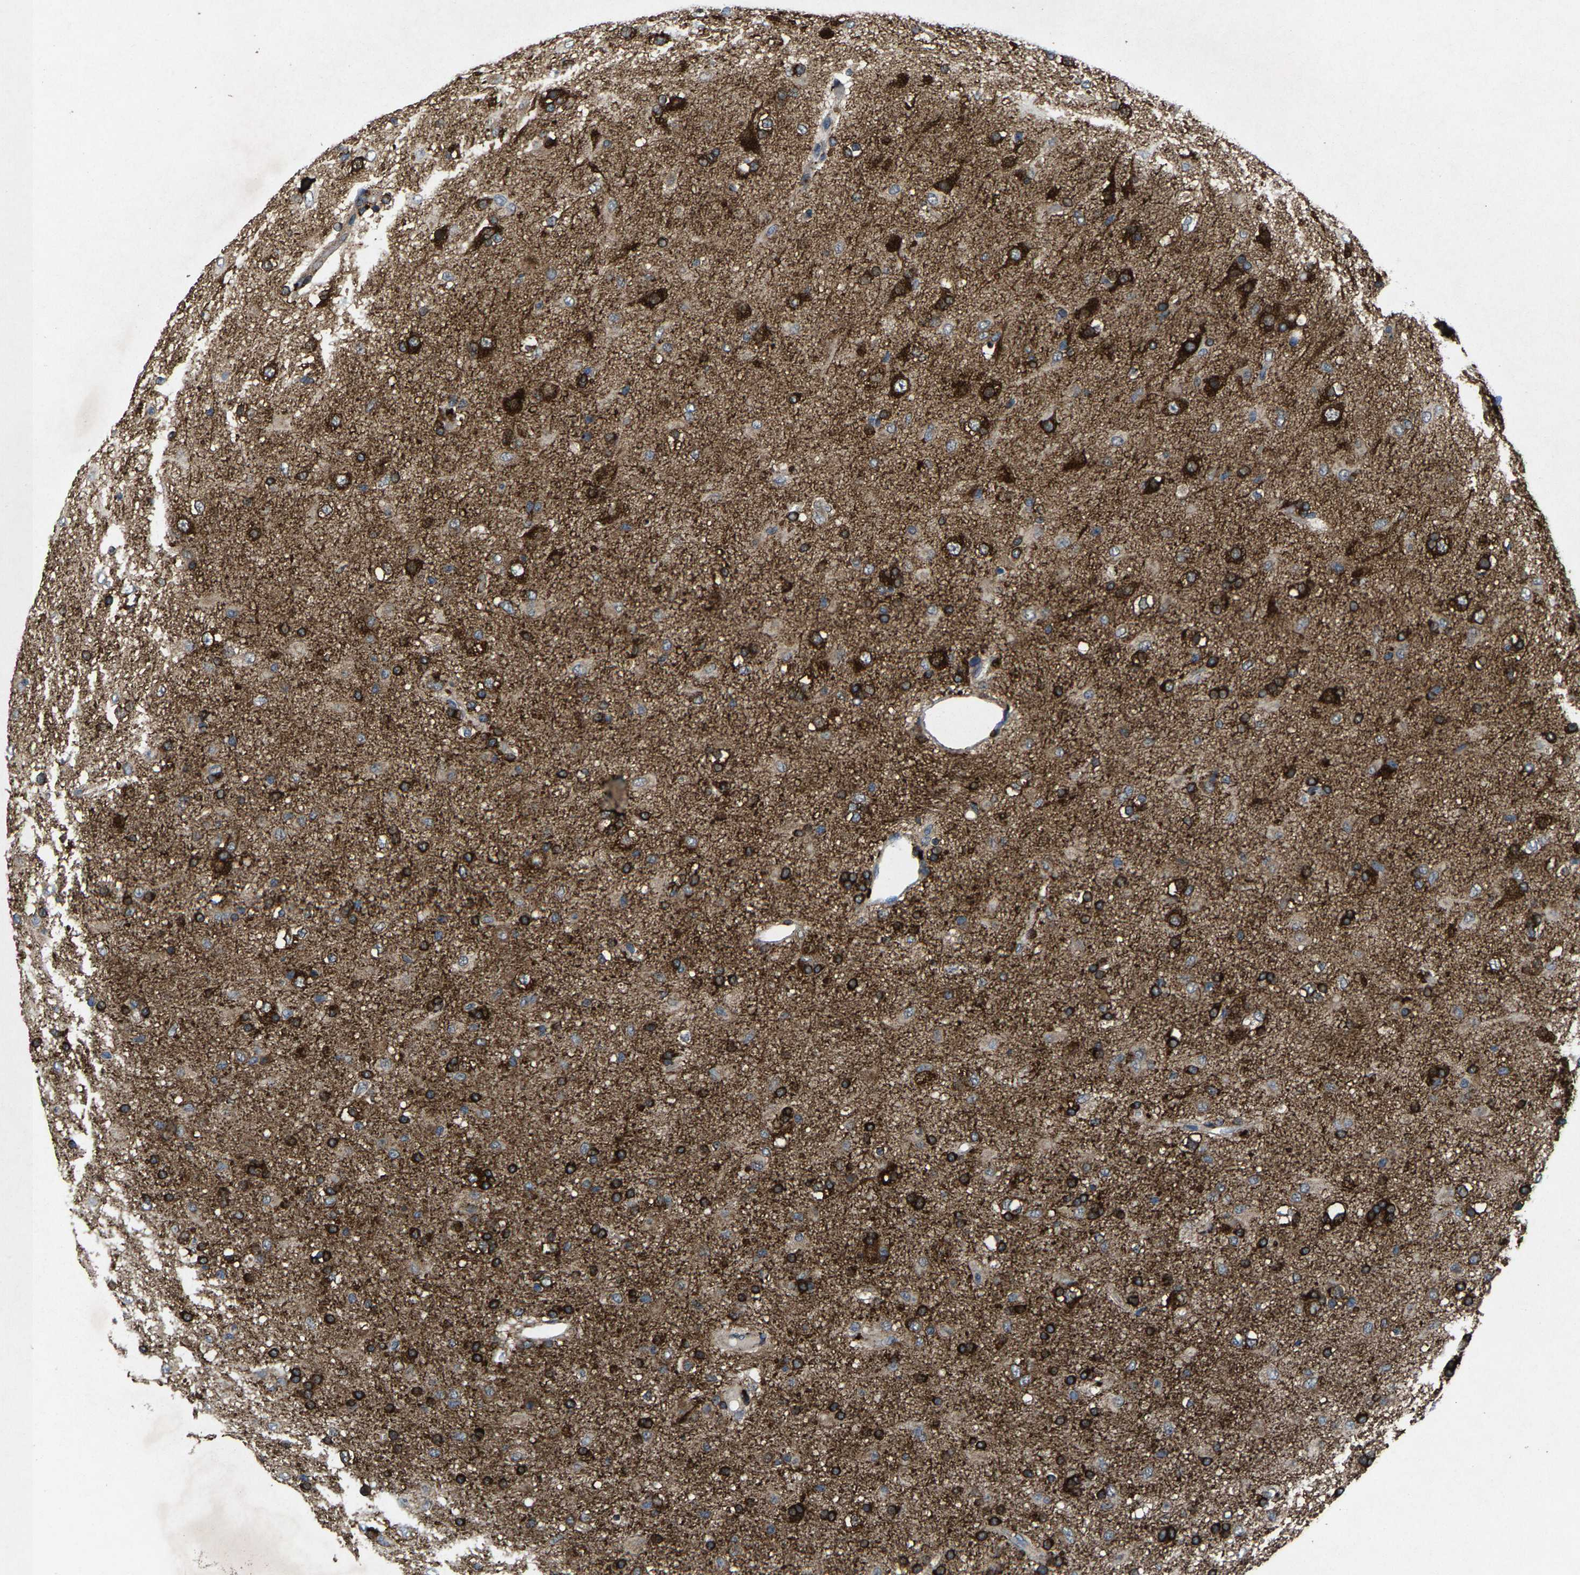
{"staining": {"intensity": "strong", "quantity": "25%-75%", "location": "cytoplasmic/membranous"}, "tissue": "glioma", "cell_type": "Tumor cells", "image_type": "cancer", "snomed": [{"axis": "morphology", "description": "Glioma, malignant, Low grade"}, {"axis": "topography", "description": "Brain"}], "caption": "Immunohistochemistry micrograph of neoplastic tissue: human glioma stained using IHC shows high levels of strong protein expression localized specifically in the cytoplasmic/membranous of tumor cells, appearing as a cytoplasmic/membranous brown color.", "gene": "PDP1", "patient": {"sex": "male", "age": 65}}